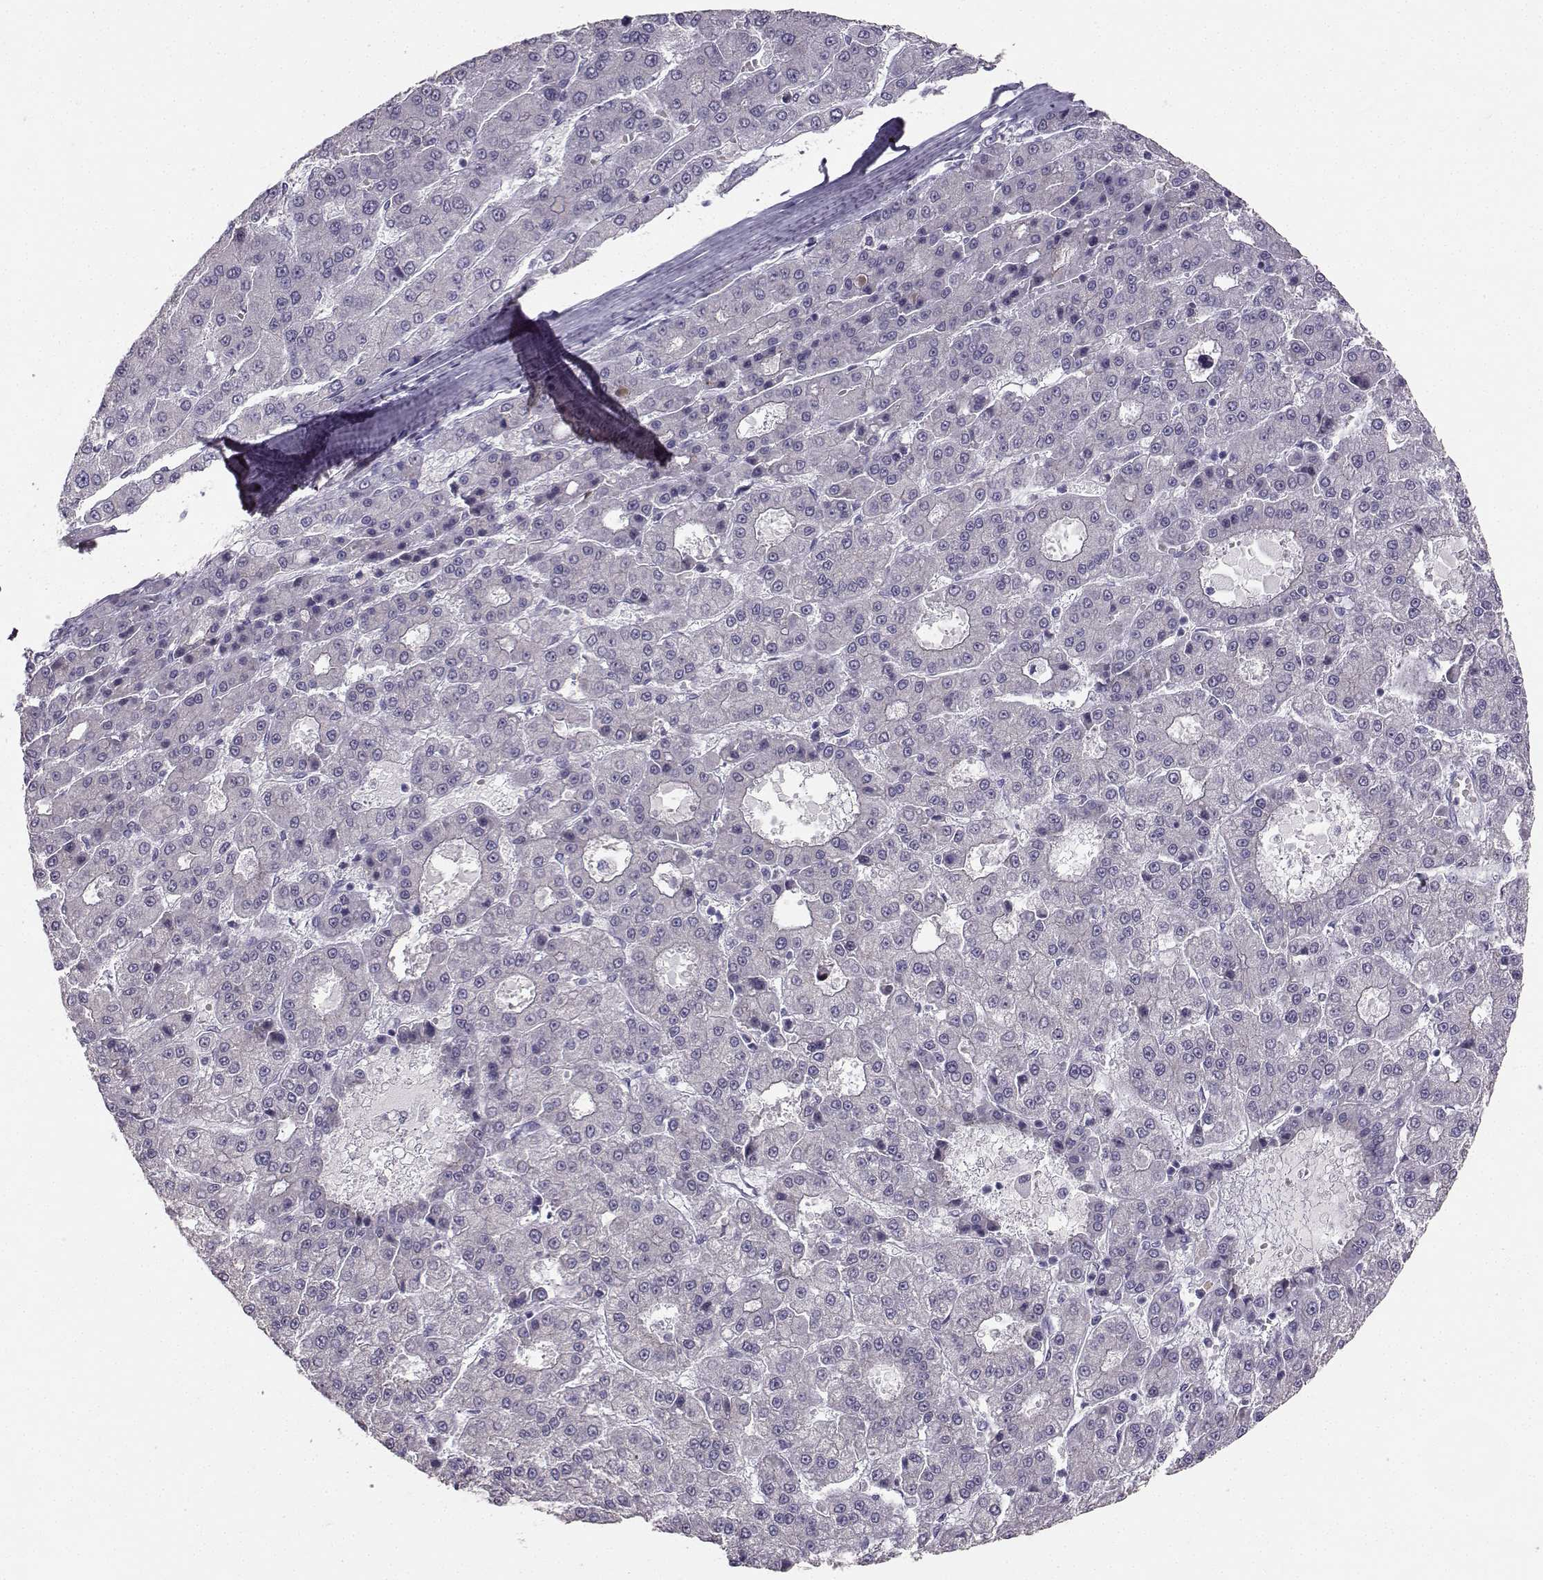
{"staining": {"intensity": "negative", "quantity": "none", "location": "none"}, "tissue": "liver cancer", "cell_type": "Tumor cells", "image_type": "cancer", "snomed": [{"axis": "morphology", "description": "Carcinoma, Hepatocellular, NOS"}, {"axis": "topography", "description": "Liver"}], "caption": "There is no significant staining in tumor cells of hepatocellular carcinoma (liver).", "gene": "PKP2", "patient": {"sex": "male", "age": 70}}